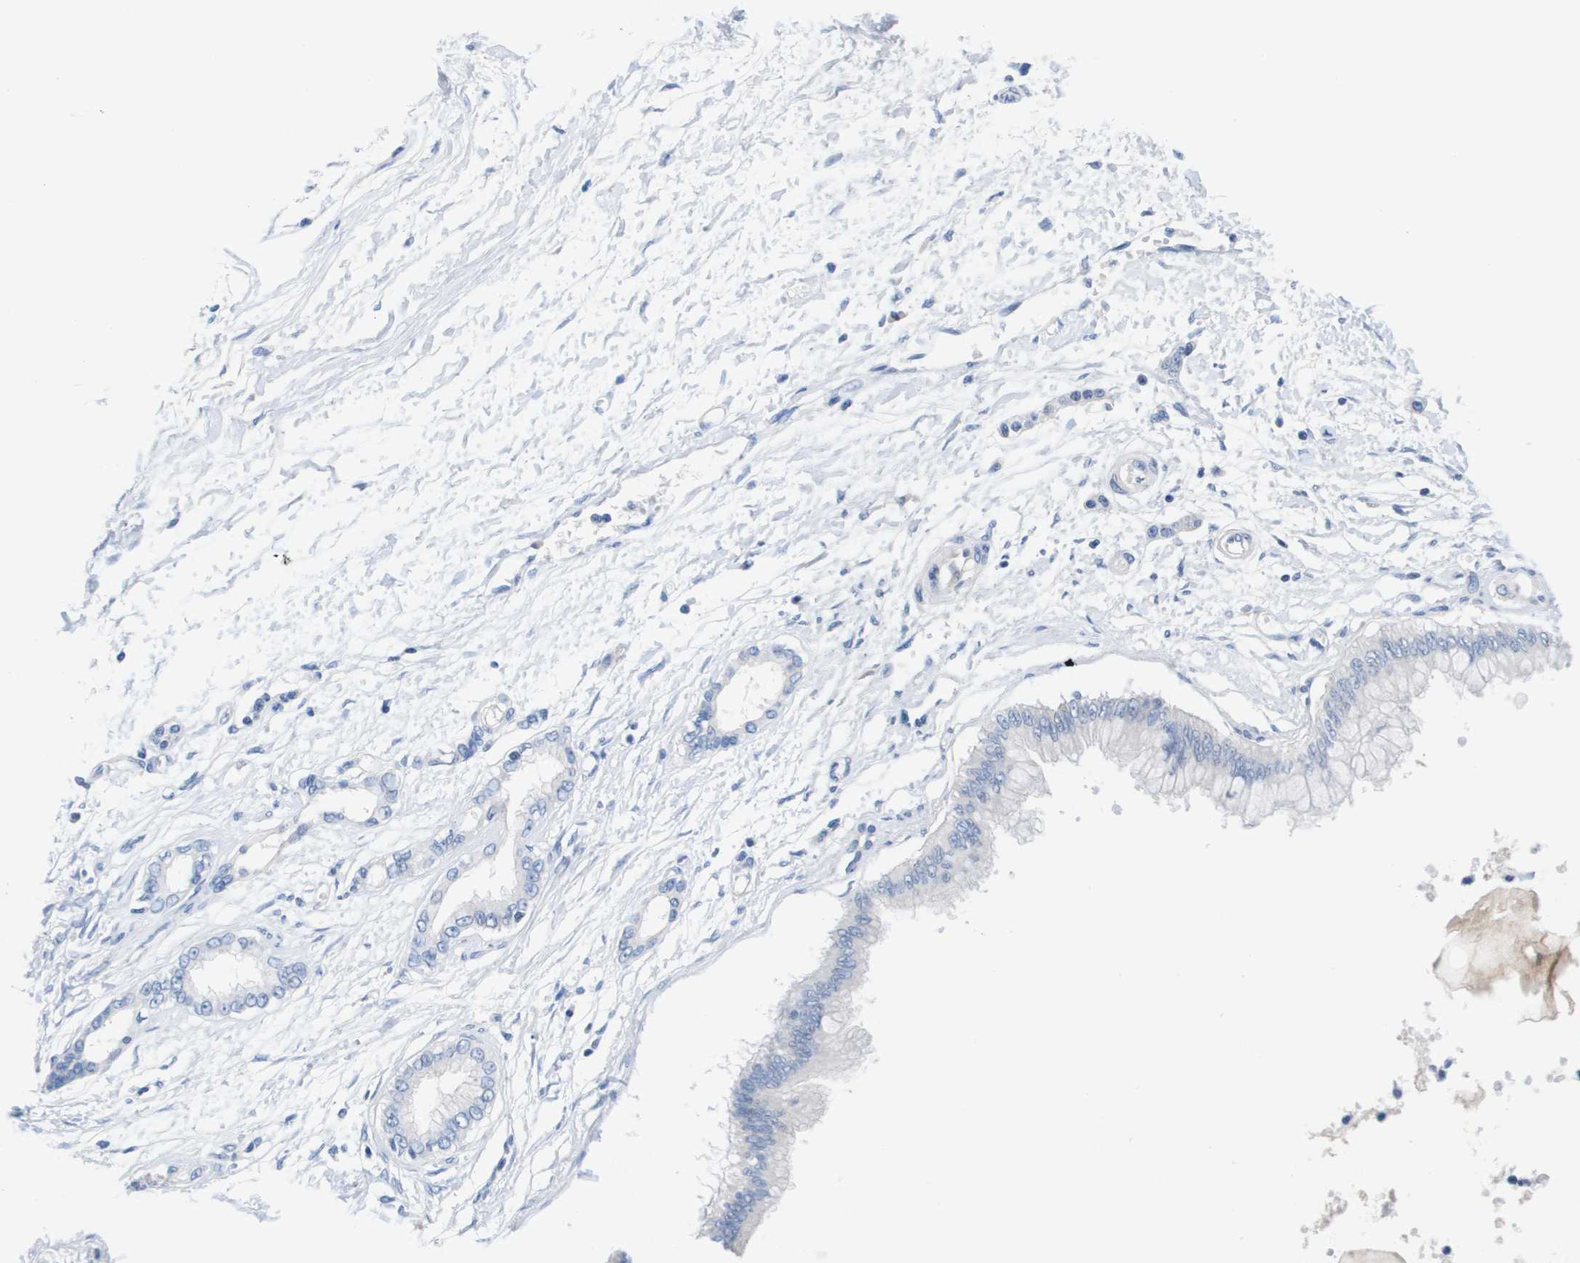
{"staining": {"intensity": "negative", "quantity": "none", "location": "none"}, "tissue": "pancreatic cancer", "cell_type": "Tumor cells", "image_type": "cancer", "snomed": [{"axis": "morphology", "description": "Adenocarcinoma, NOS"}, {"axis": "topography", "description": "Pancreas"}], "caption": "A high-resolution micrograph shows immunohistochemistry (IHC) staining of pancreatic cancer (adenocarcinoma), which reveals no significant expression in tumor cells.", "gene": "APOA1", "patient": {"sex": "male", "age": 56}}